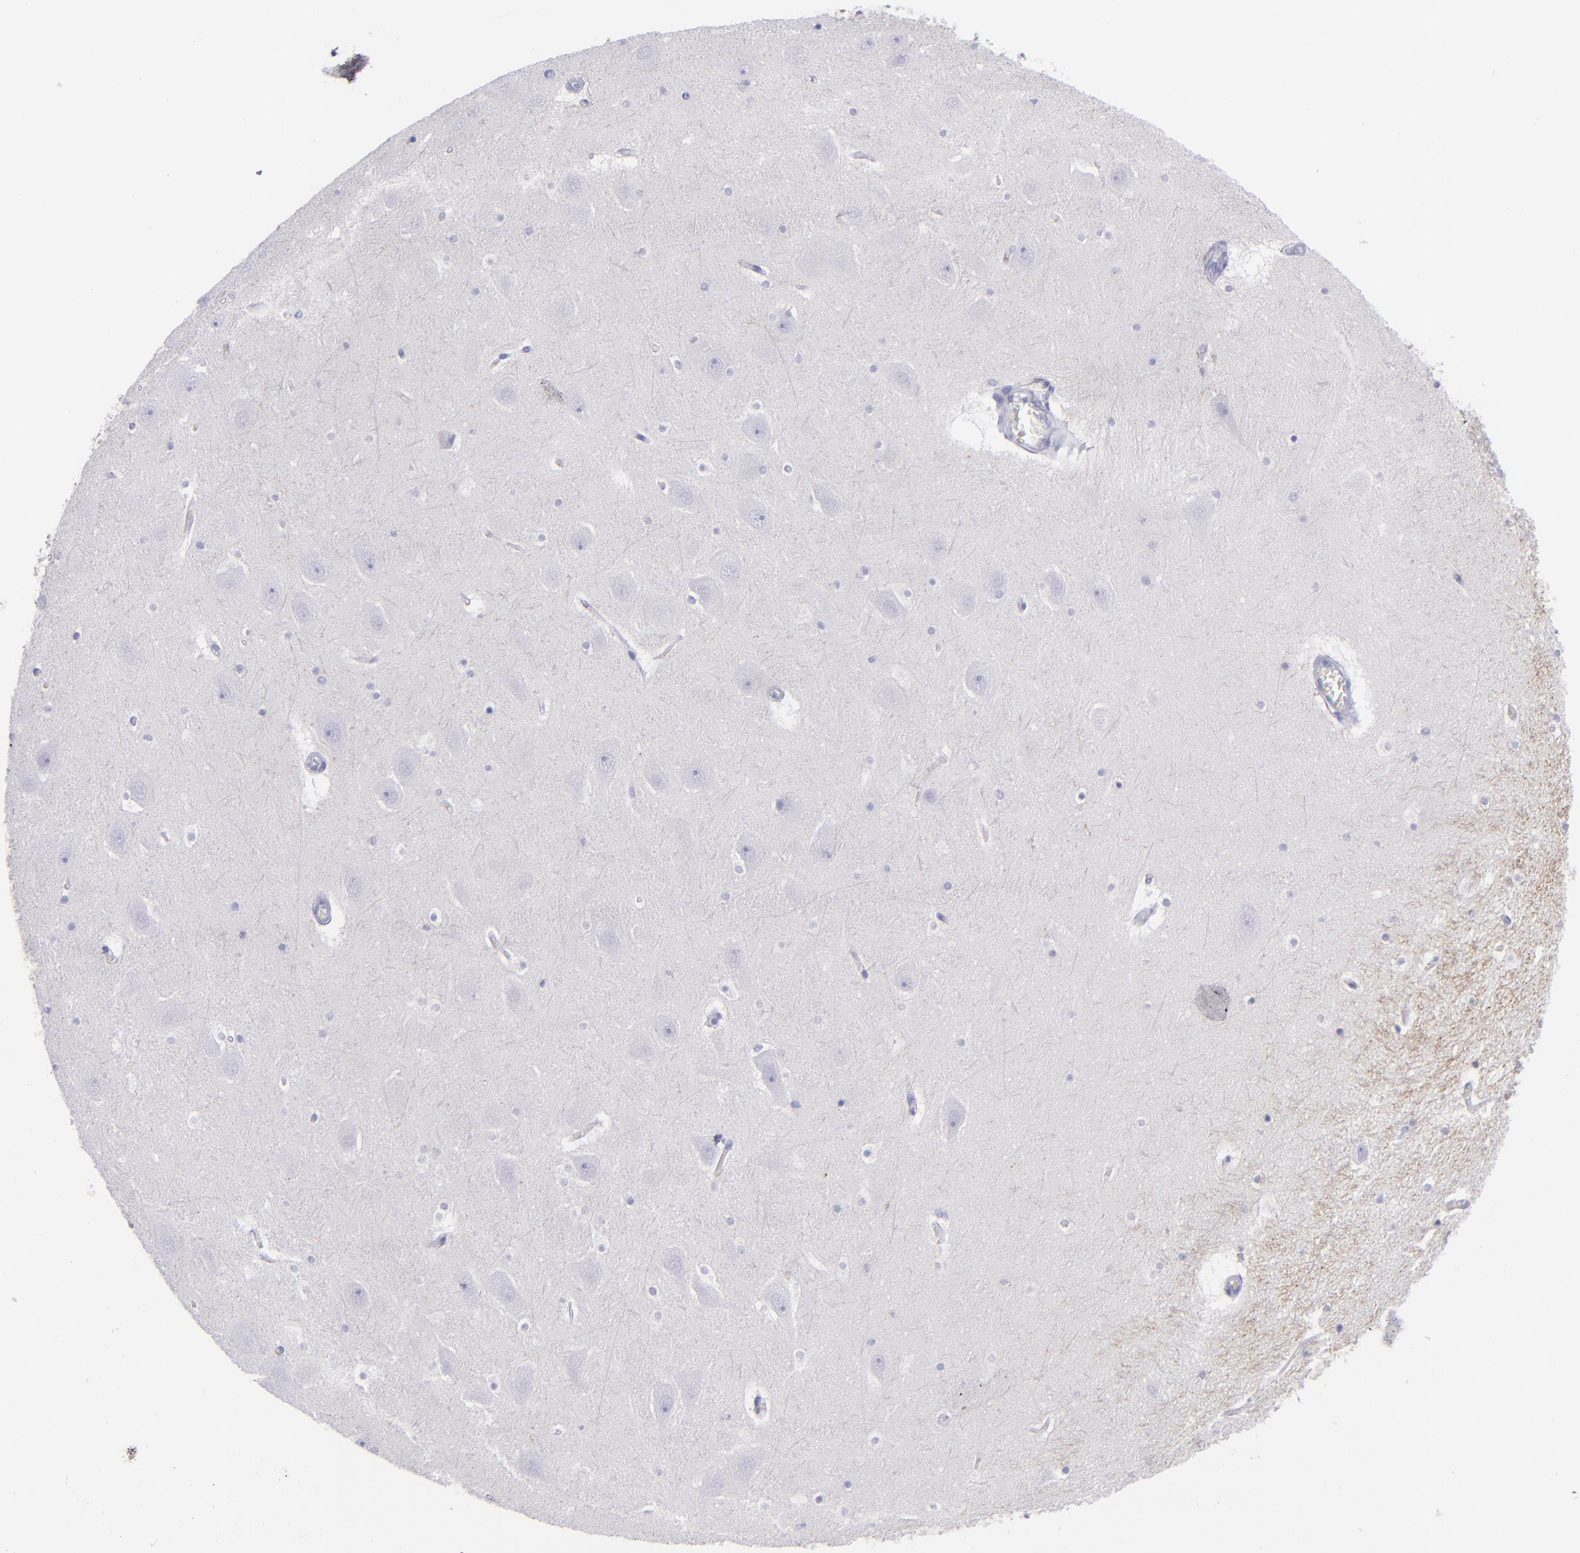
{"staining": {"intensity": "negative", "quantity": "none", "location": "none"}, "tissue": "hippocampus", "cell_type": "Glial cells", "image_type": "normal", "snomed": [{"axis": "morphology", "description": "Normal tissue, NOS"}, {"axis": "topography", "description": "Hippocampus"}], "caption": "Glial cells show no significant staining in unremarkable hippocampus. Nuclei are stained in blue.", "gene": "CD82", "patient": {"sex": "male", "age": 45}}